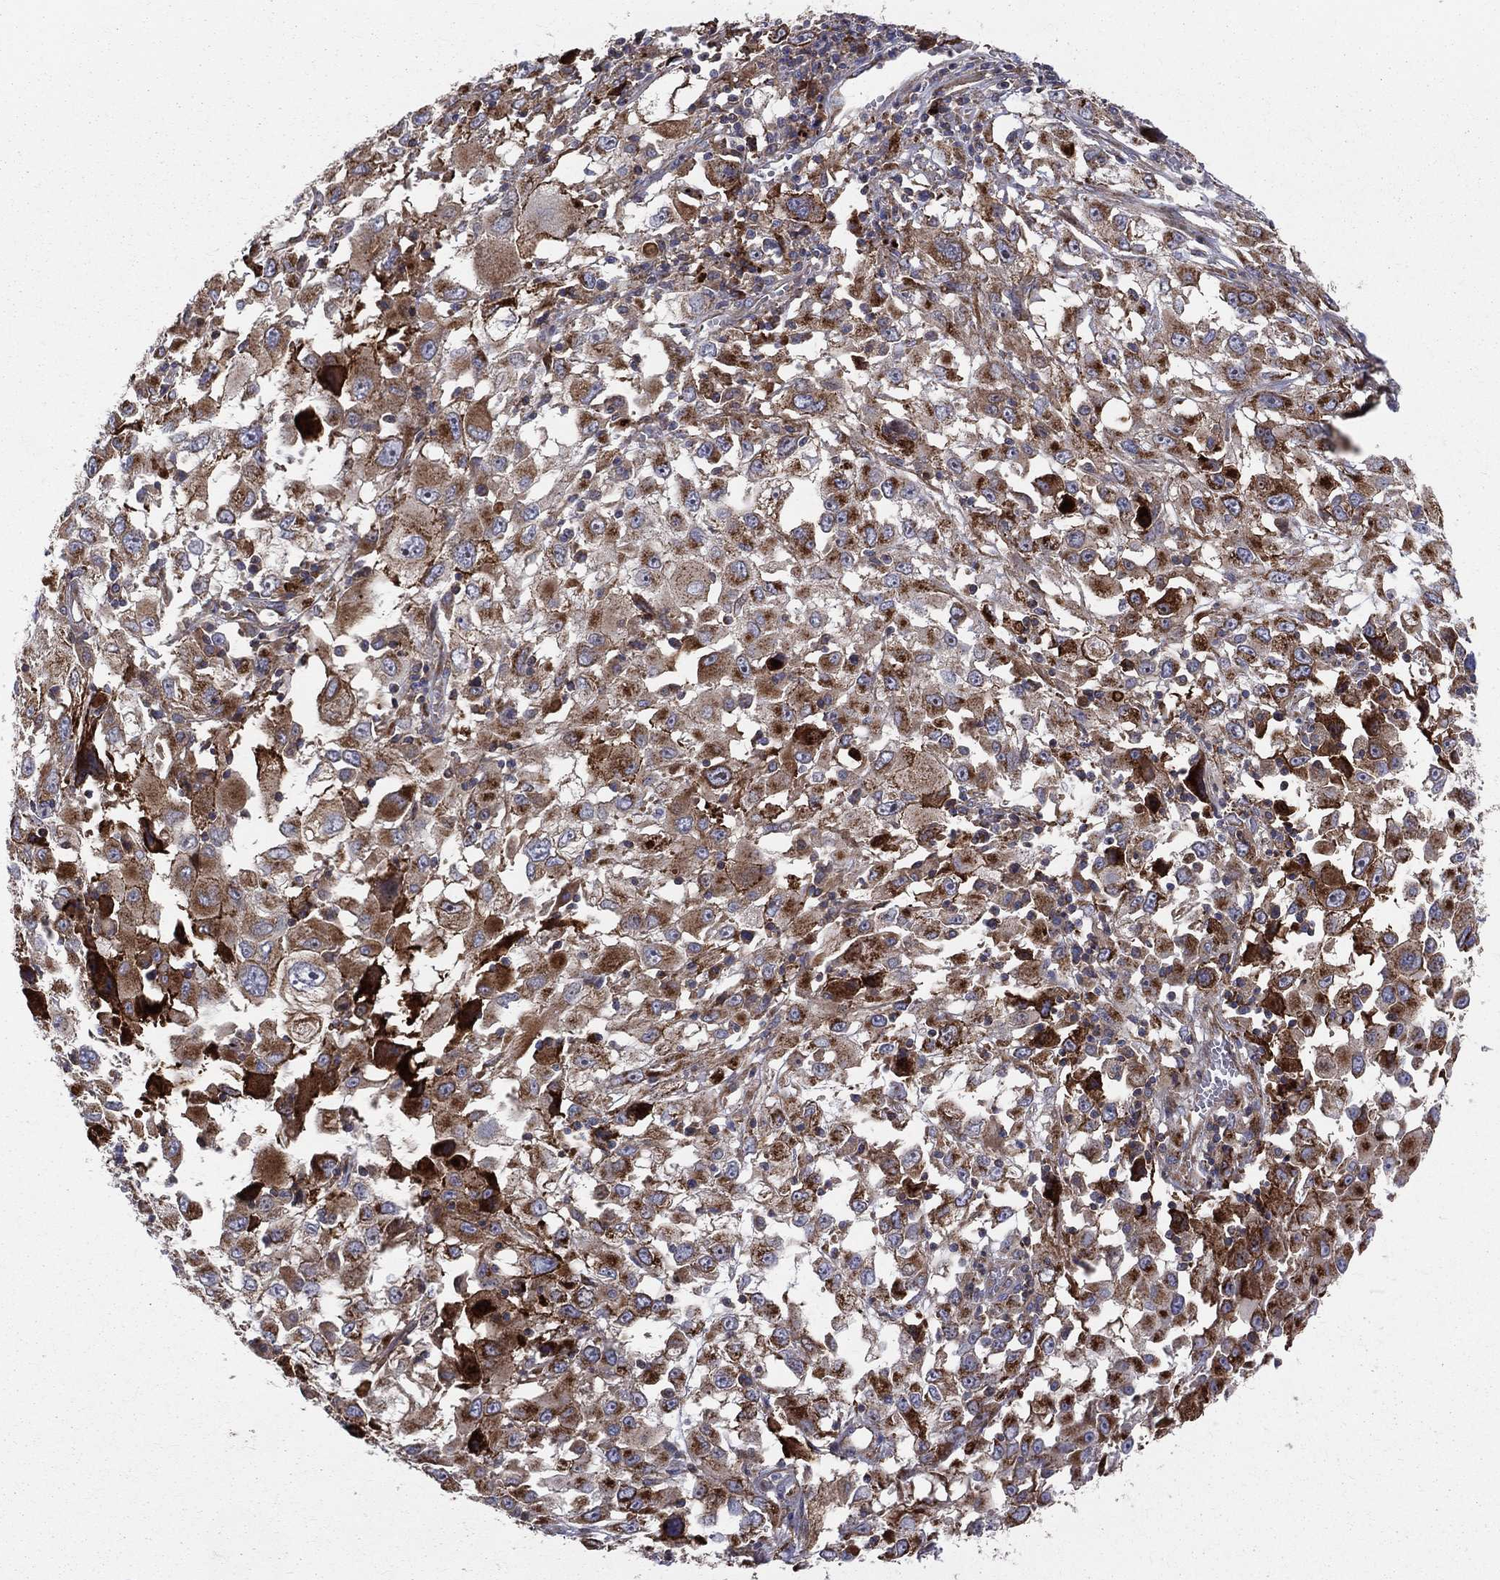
{"staining": {"intensity": "strong", "quantity": ">75%", "location": "cytoplasmic/membranous"}, "tissue": "melanoma", "cell_type": "Tumor cells", "image_type": "cancer", "snomed": [{"axis": "morphology", "description": "Malignant melanoma, Metastatic site"}, {"axis": "topography", "description": "Soft tissue"}], "caption": "A micrograph of melanoma stained for a protein shows strong cytoplasmic/membranous brown staining in tumor cells.", "gene": "MIX23", "patient": {"sex": "male", "age": 50}}